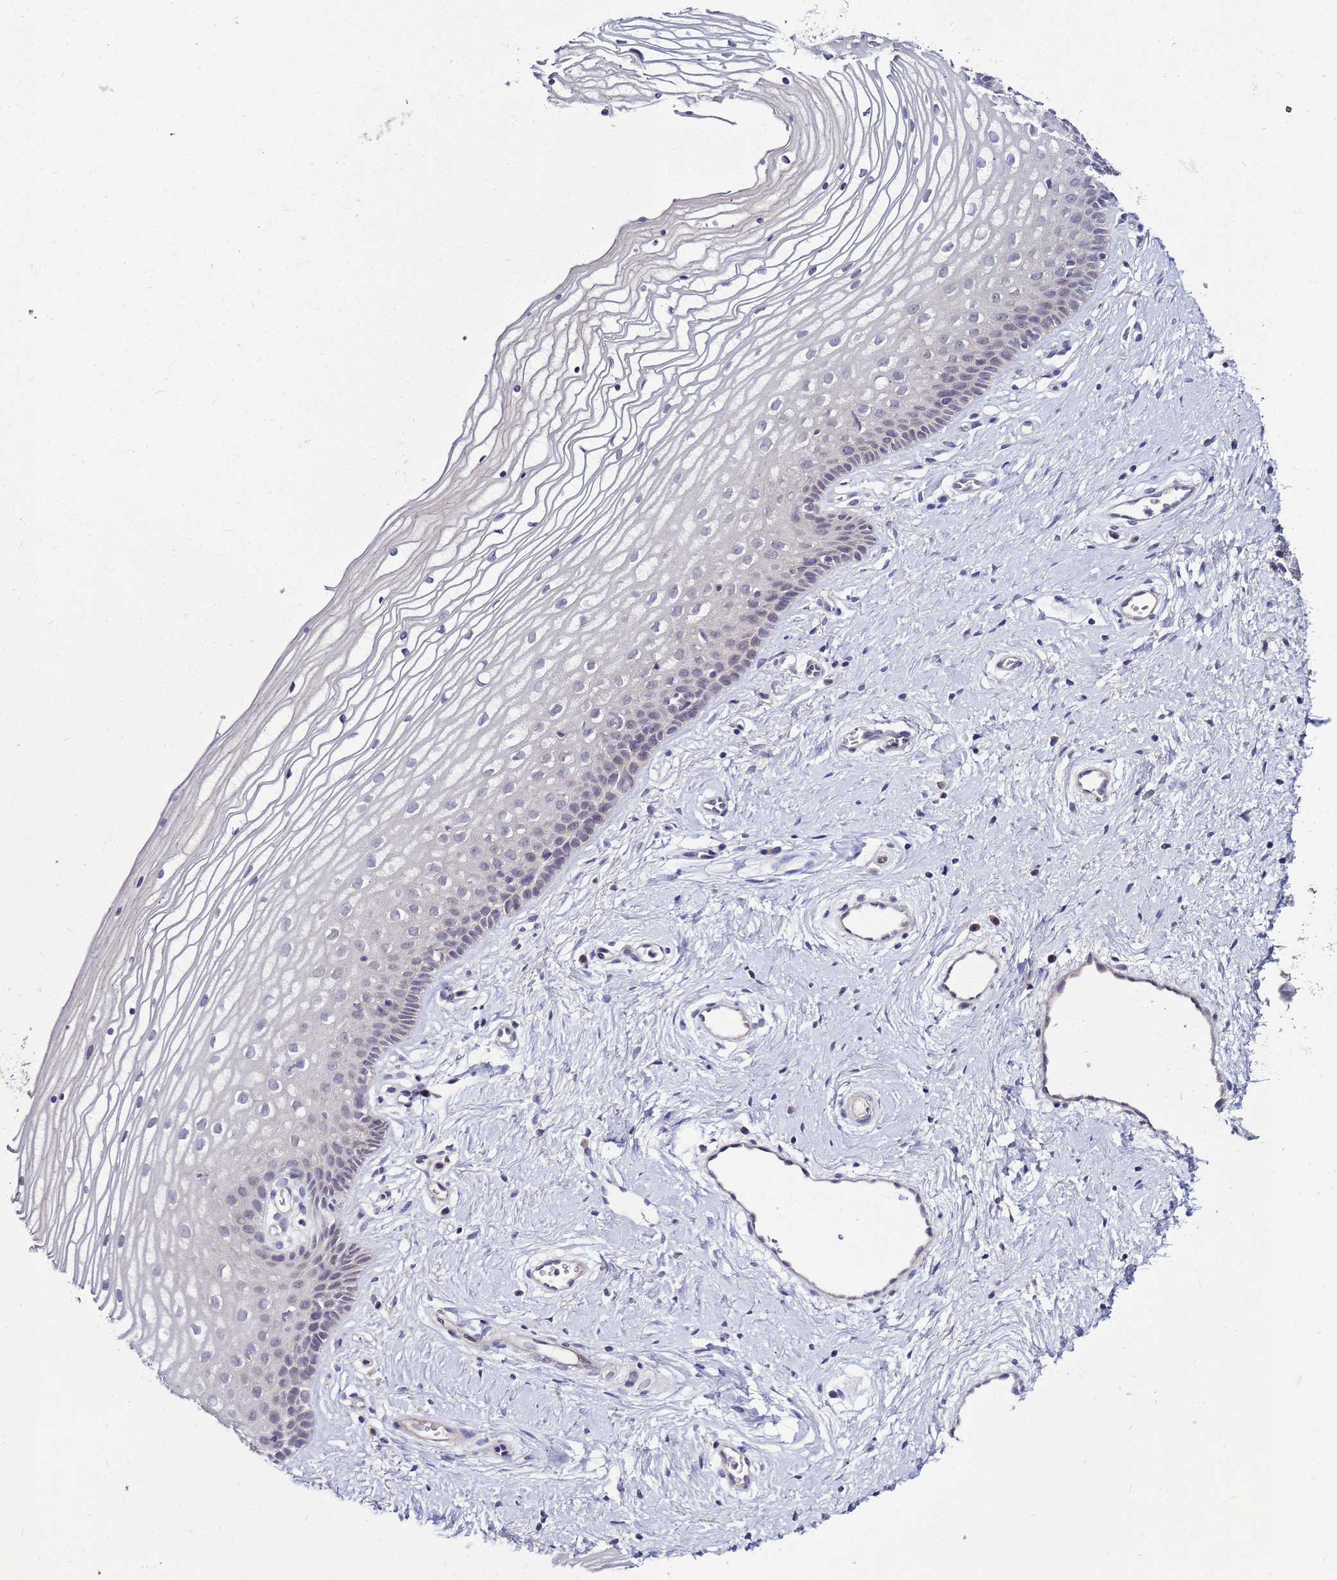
{"staining": {"intensity": "negative", "quantity": "none", "location": "none"}, "tissue": "vagina", "cell_type": "Squamous epithelial cells", "image_type": "normal", "snomed": [{"axis": "morphology", "description": "Normal tissue, NOS"}, {"axis": "topography", "description": "Vagina"}], "caption": "Immunohistochemistry histopathology image of normal vagina stained for a protein (brown), which demonstrates no expression in squamous epithelial cells. Nuclei are stained in blue.", "gene": "SAT1", "patient": {"sex": "female", "age": 46}}